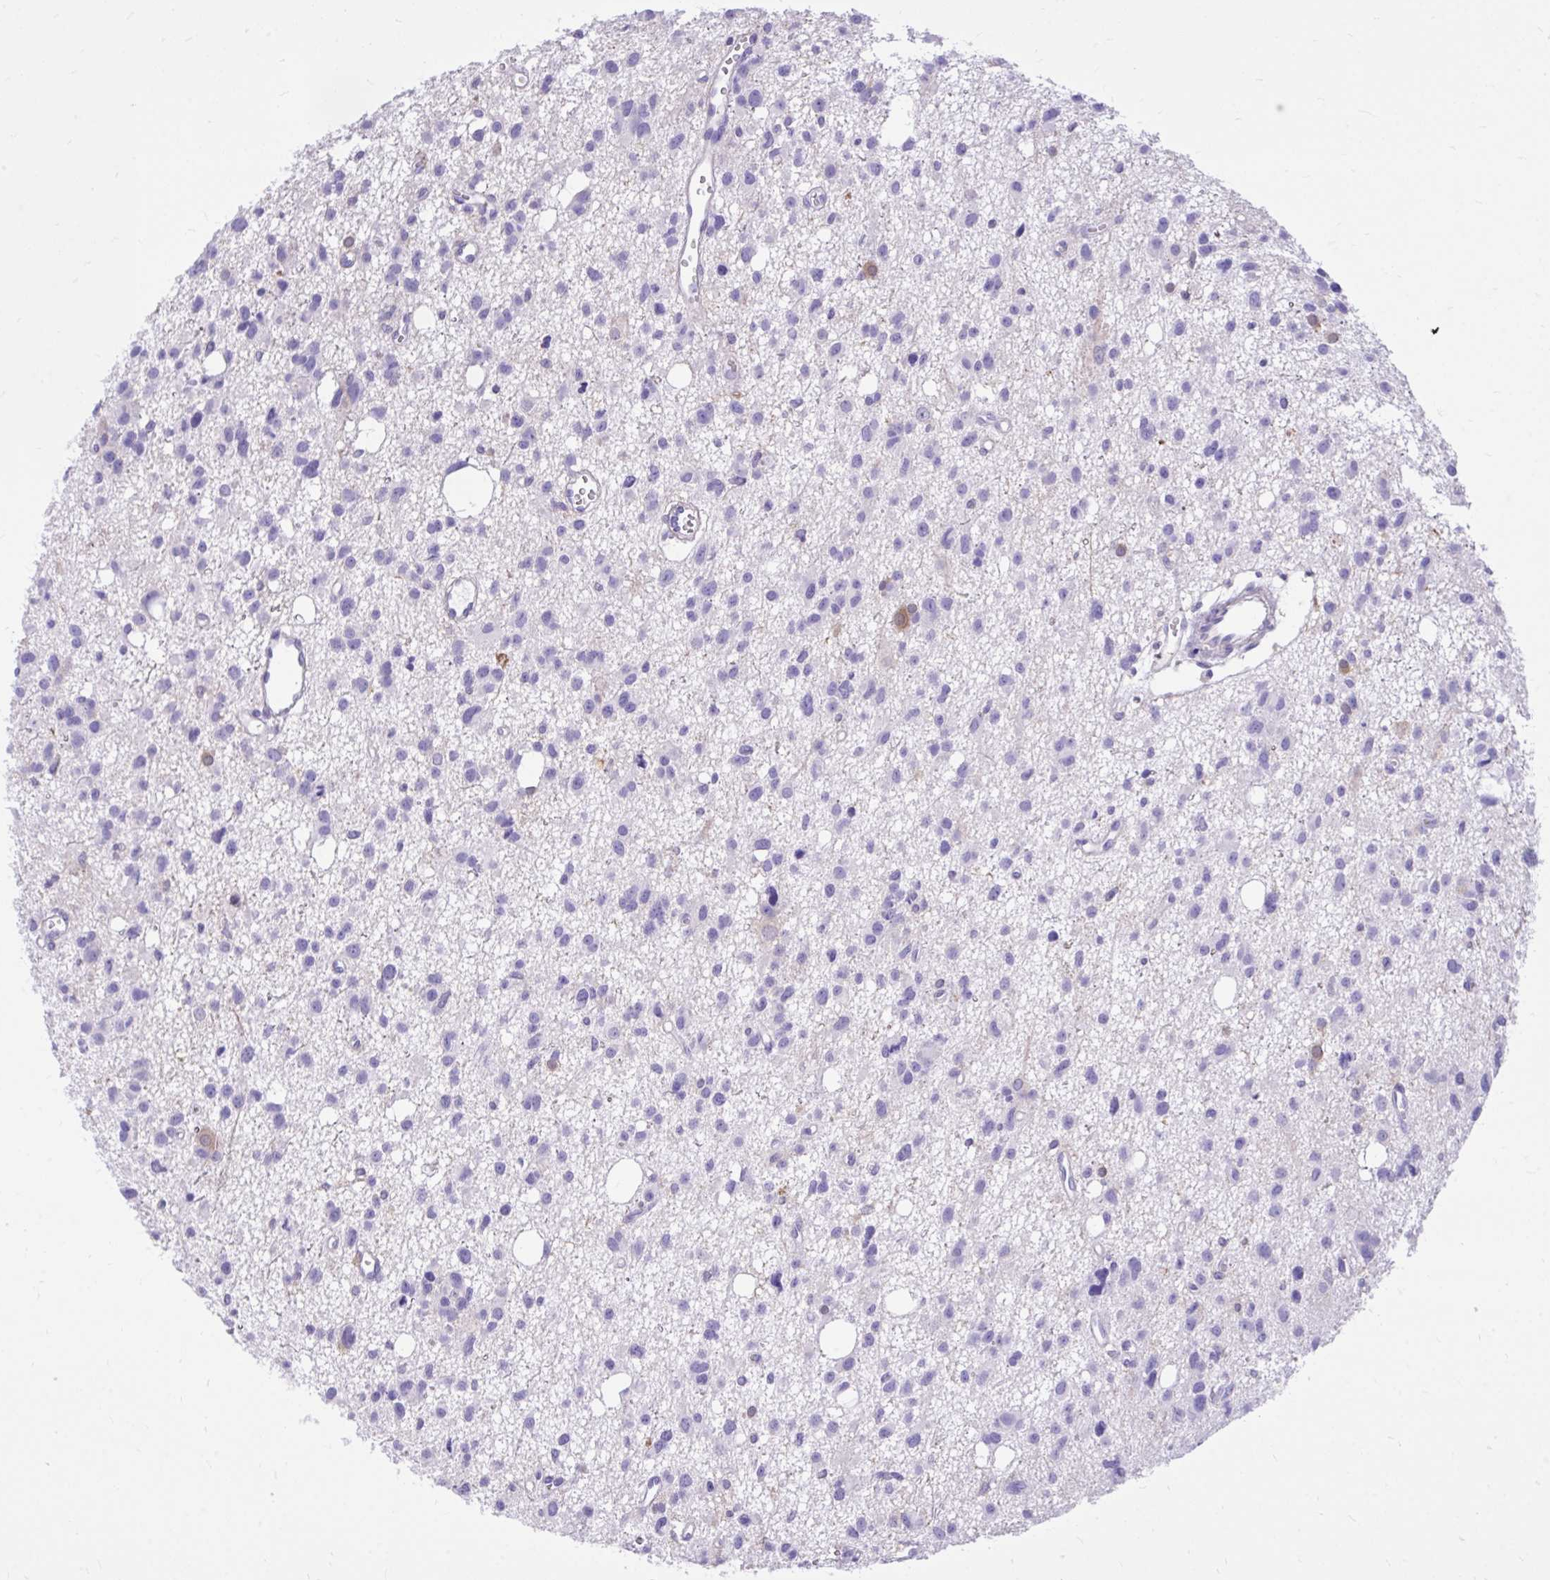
{"staining": {"intensity": "negative", "quantity": "none", "location": "none"}, "tissue": "glioma", "cell_type": "Tumor cells", "image_type": "cancer", "snomed": [{"axis": "morphology", "description": "Glioma, malignant, High grade"}, {"axis": "topography", "description": "Brain"}], "caption": "This is a histopathology image of IHC staining of glioma, which shows no staining in tumor cells.", "gene": "TLR7", "patient": {"sex": "male", "age": 23}}